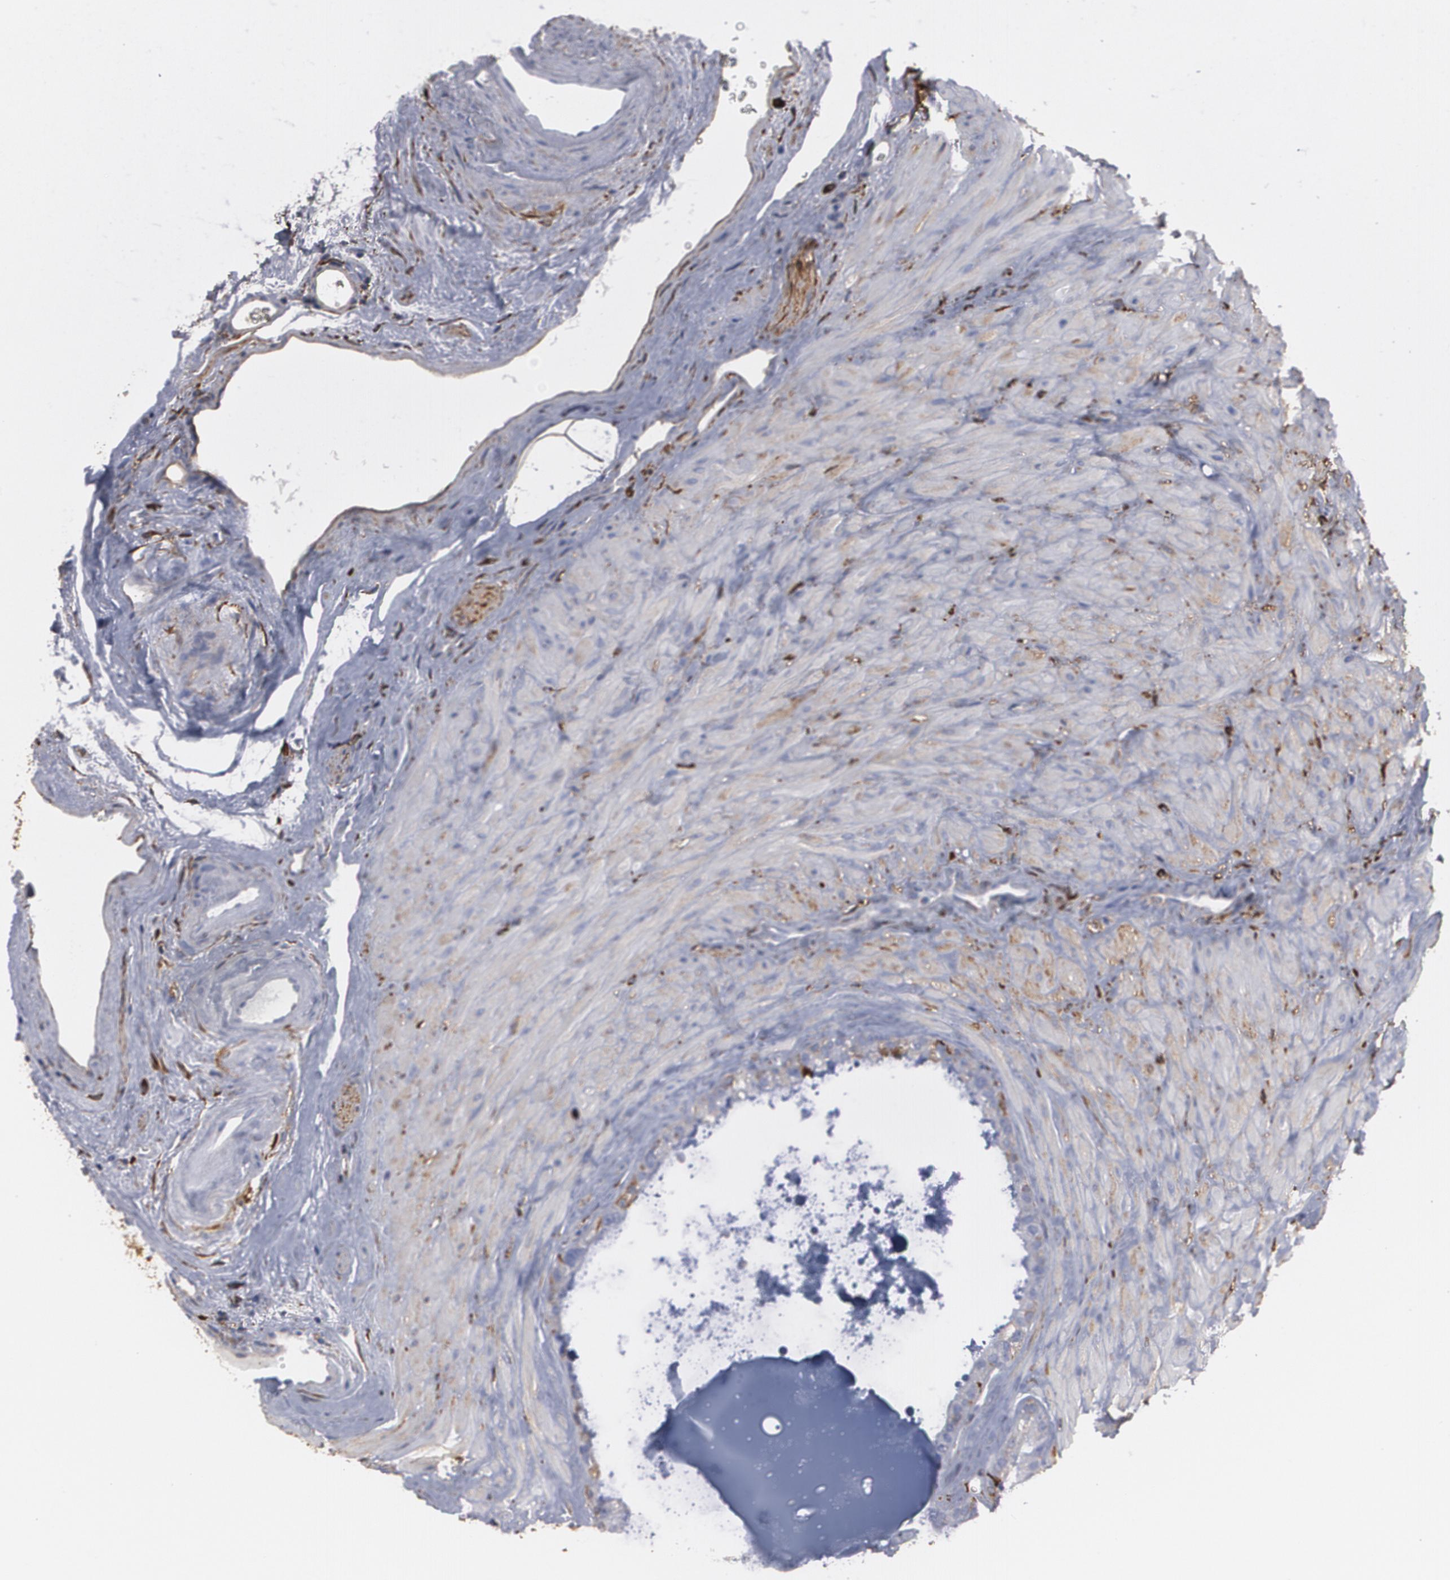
{"staining": {"intensity": "weak", "quantity": "<25%", "location": "cytoplasmic/membranous"}, "tissue": "seminal vesicle", "cell_type": "Glandular cells", "image_type": "normal", "snomed": [{"axis": "morphology", "description": "Normal tissue, NOS"}, {"axis": "topography", "description": "Seminal veicle"}], "caption": "Immunohistochemical staining of normal seminal vesicle exhibits no significant expression in glandular cells. (DAB (3,3'-diaminobenzidine) immunohistochemistry (IHC), high magnification).", "gene": "ODC1", "patient": {"sex": "male", "age": 63}}